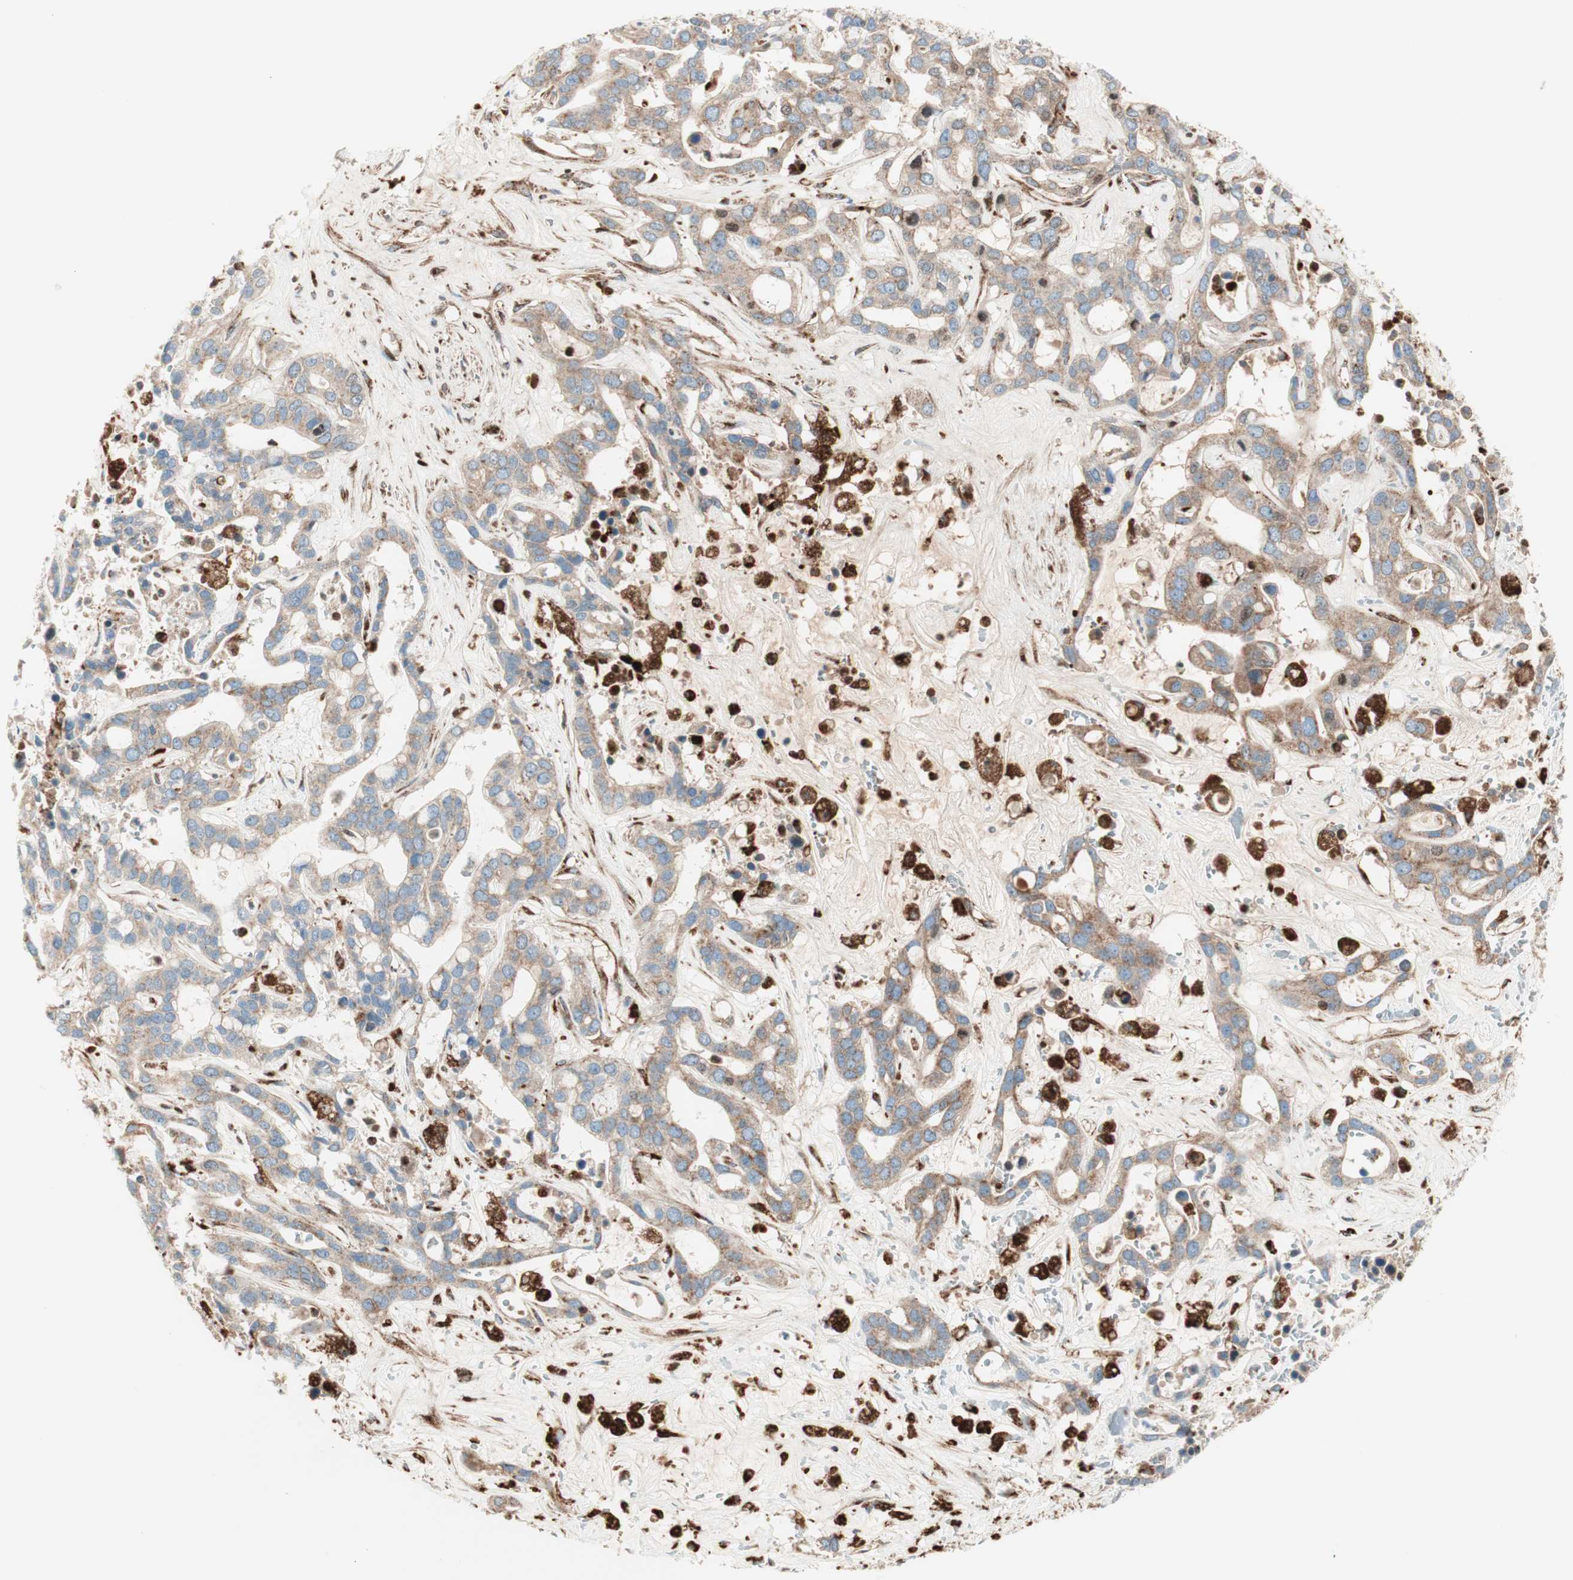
{"staining": {"intensity": "weak", "quantity": ">75%", "location": "cytoplasmic/membranous"}, "tissue": "liver cancer", "cell_type": "Tumor cells", "image_type": "cancer", "snomed": [{"axis": "morphology", "description": "Cholangiocarcinoma"}, {"axis": "topography", "description": "Liver"}], "caption": "Approximately >75% of tumor cells in human liver cancer (cholangiocarcinoma) reveal weak cytoplasmic/membranous protein positivity as visualized by brown immunohistochemical staining.", "gene": "ATP6V1G1", "patient": {"sex": "female", "age": 65}}